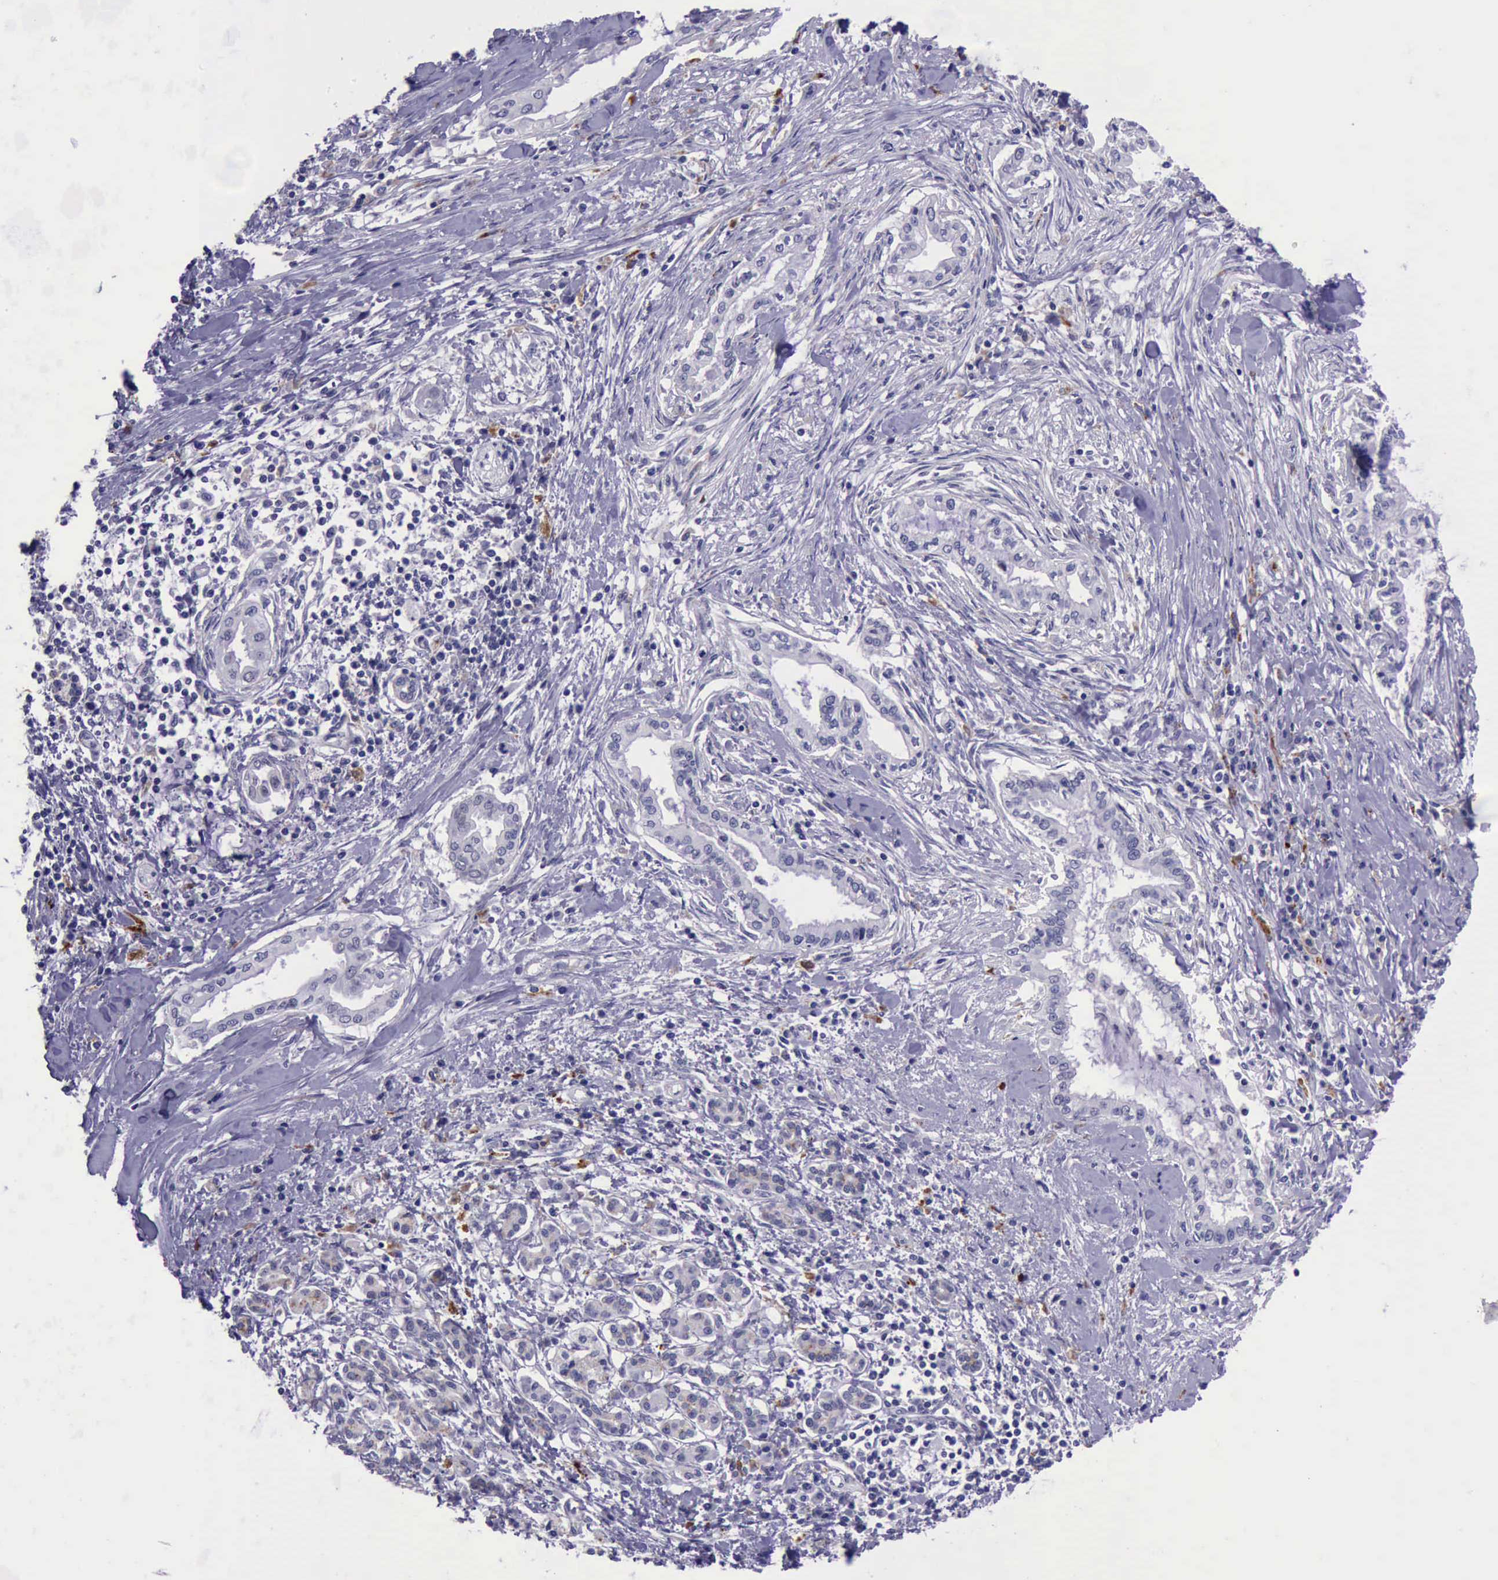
{"staining": {"intensity": "weak", "quantity": "25%-75%", "location": "cytoplasmic/membranous"}, "tissue": "pancreatic cancer", "cell_type": "Tumor cells", "image_type": "cancer", "snomed": [{"axis": "morphology", "description": "Adenocarcinoma, NOS"}, {"axis": "topography", "description": "Pancreas"}], "caption": "The histopathology image exhibits immunohistochemical staining of pancreatic adenocarcinoma. There is weak cytoplasmic/membranous staining is present in approximately 25%-75% of tumor cells. (Stains: DAB (3,3'-diaminobenzidine) in brown, nuclei in blue, Microscopy: brightfield microscopy at high magnification).", "gene": "GLA", "patient": {"sex": "female", "age": 64}}